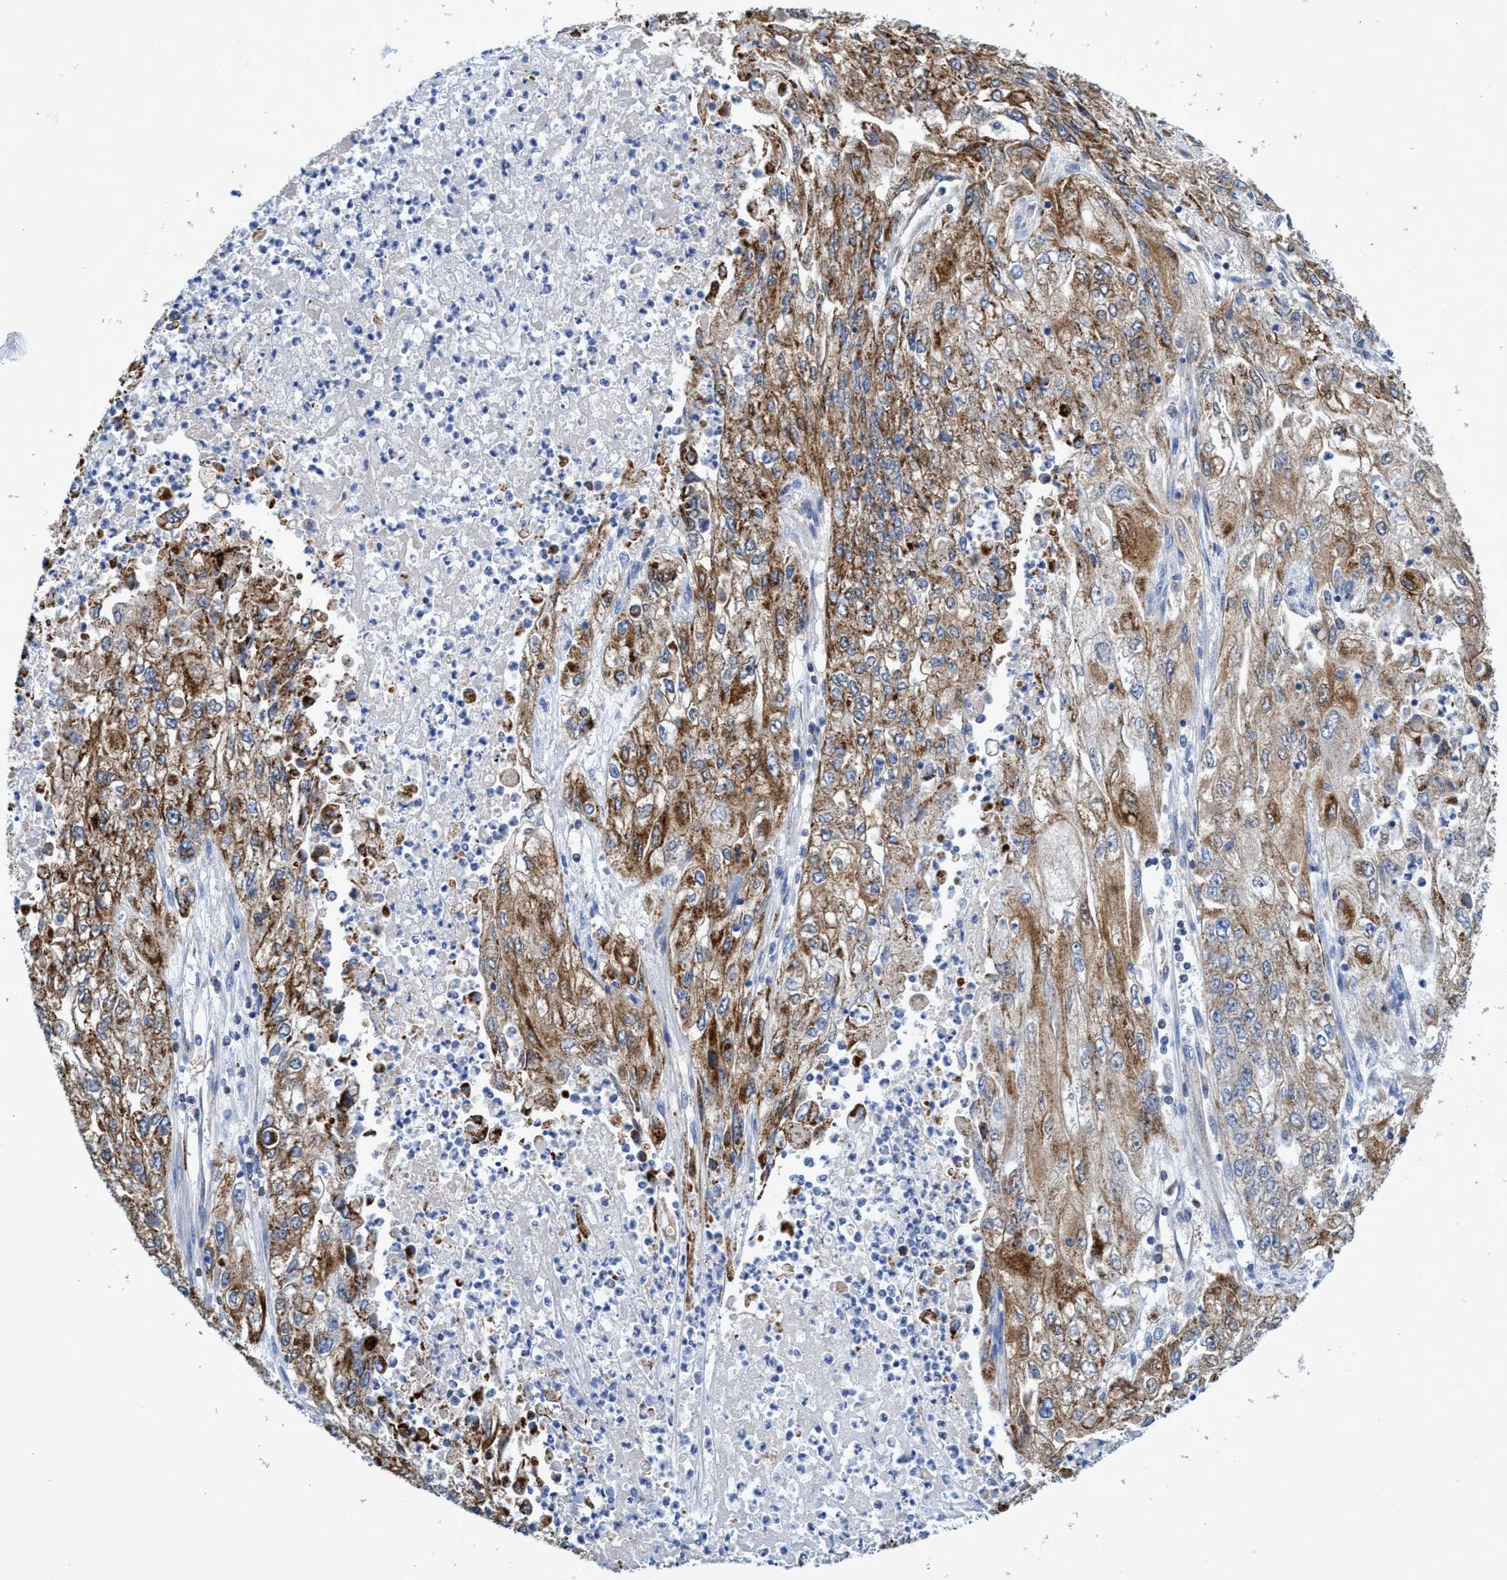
{"staining": {"intensity": "moderate", "quantity": ">75%", "location": "cytoplasmic/membranous"}, "tissue": "endometrial cancer", "cell_type": "Tumor cells", "image_type": "cancer", "snomed": [{"axis": "morphology", "description": "Adenocarcinoma, NOS"}, {"axis": "topography", "description": "Endometrium"}], "caption": "The photomicrograph demonstrates staining of endometrial cancer, revealing moderate cytoplasmic/membranous protein staining (brown color) within tumor cells.", "gene": "CRYZ", "patient": {"sex": "female", "age": 49}}